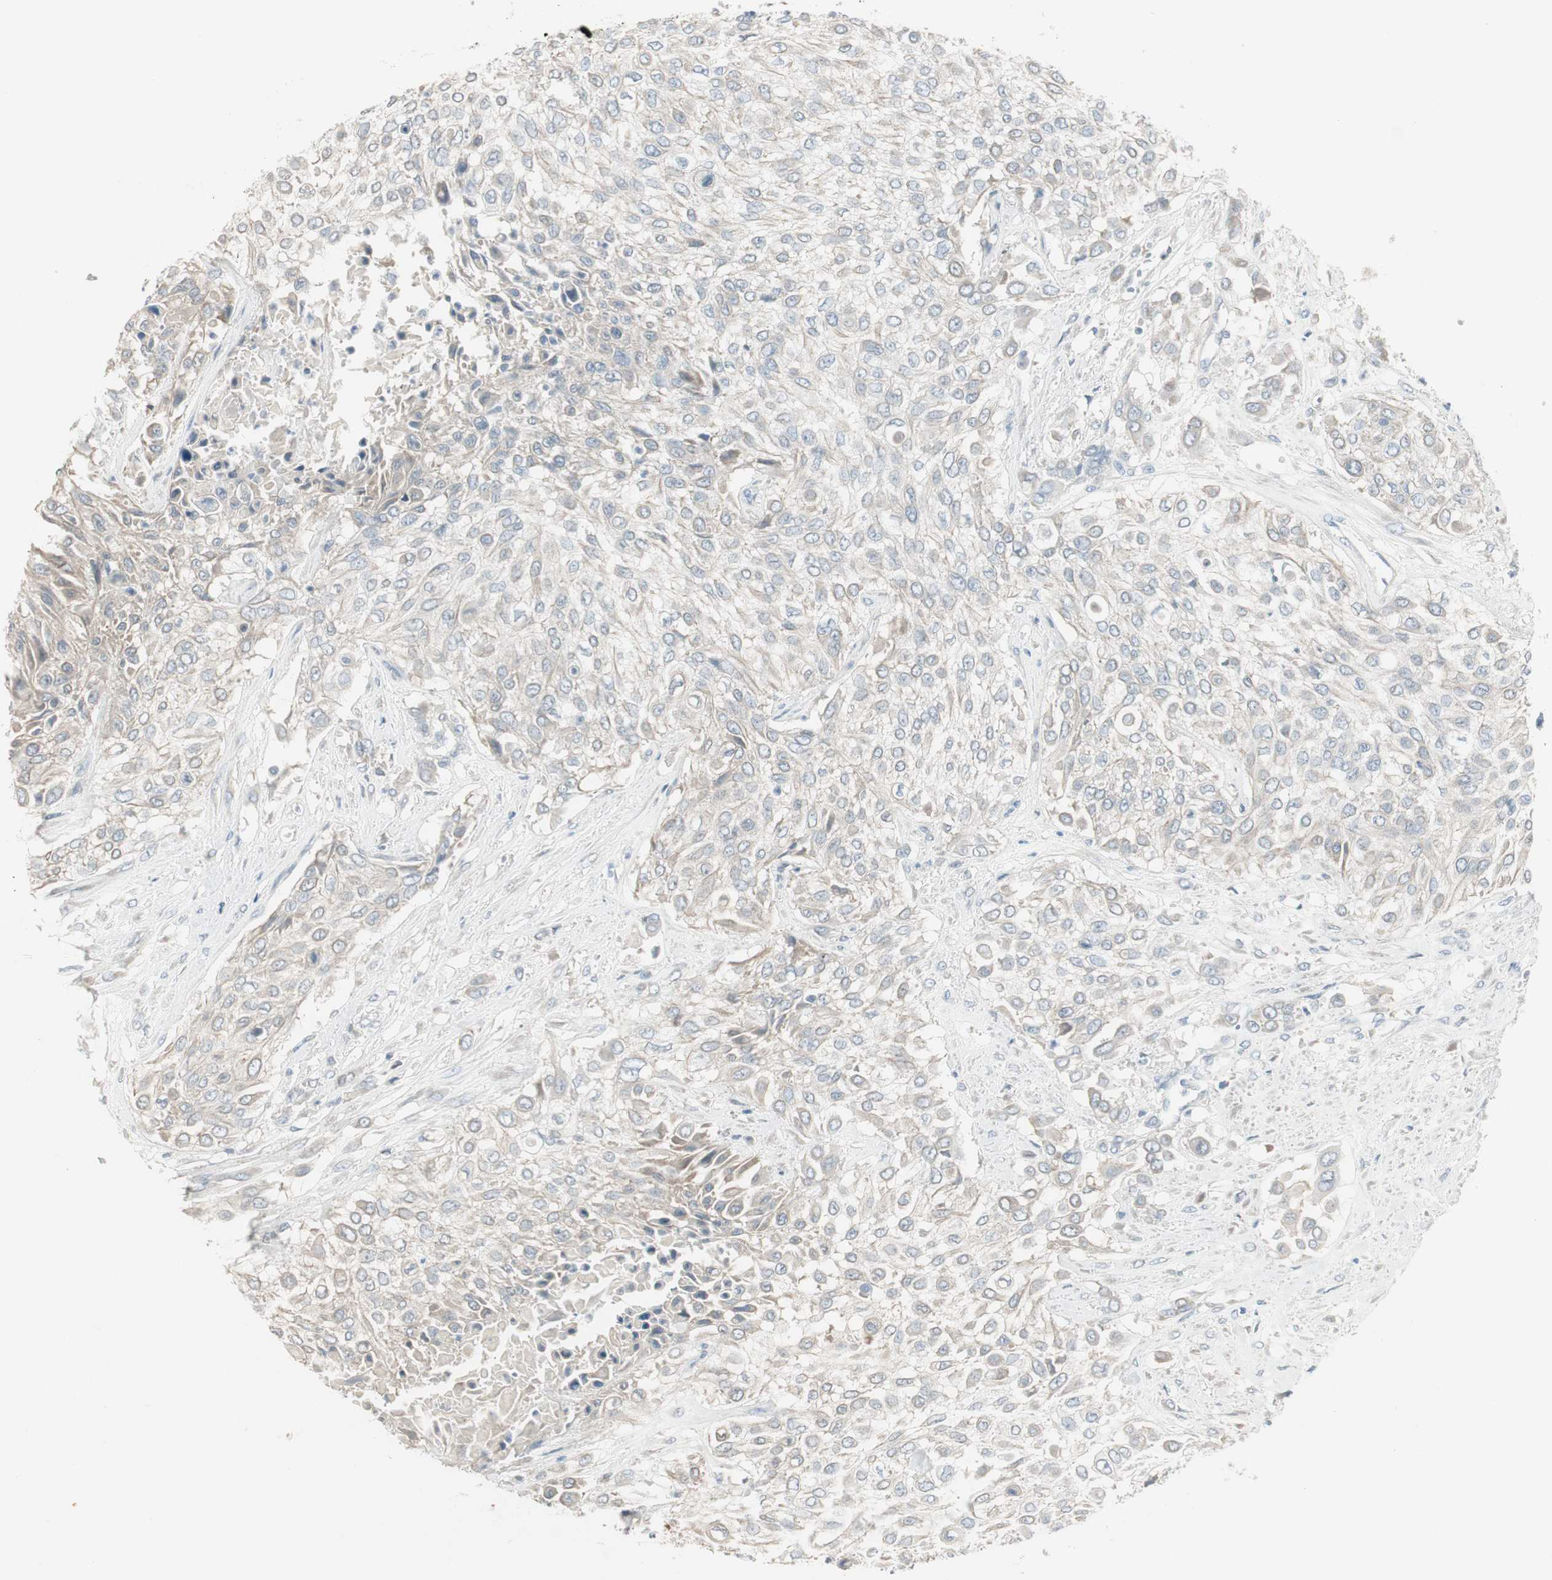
{"staining": {"intensity": "weak", "quantity": "25%-75%", "location": "cytoplasmic/membranous"}, "tissue": "urothelial cancer", "cell_type": "Tumor cells", "image_type": "cancer", "snomed": [{"axis": "morphology", "description": "Urothelial carcinoma, High grade"}, {"axis": "topography", "description": "Urinary bladder"}], "caption": "High-magnification brightfield microscopy of urothelial carcinoma (high-grade) stained with DAB (brown) and counterstained with hematoxylin (blue). tumor cells exhibit weak cytoplasmic/membranous staining is present in about25%-75% of cells.", "gene": "EVA1A", "patient": {"sex": "male", "age": 57}}